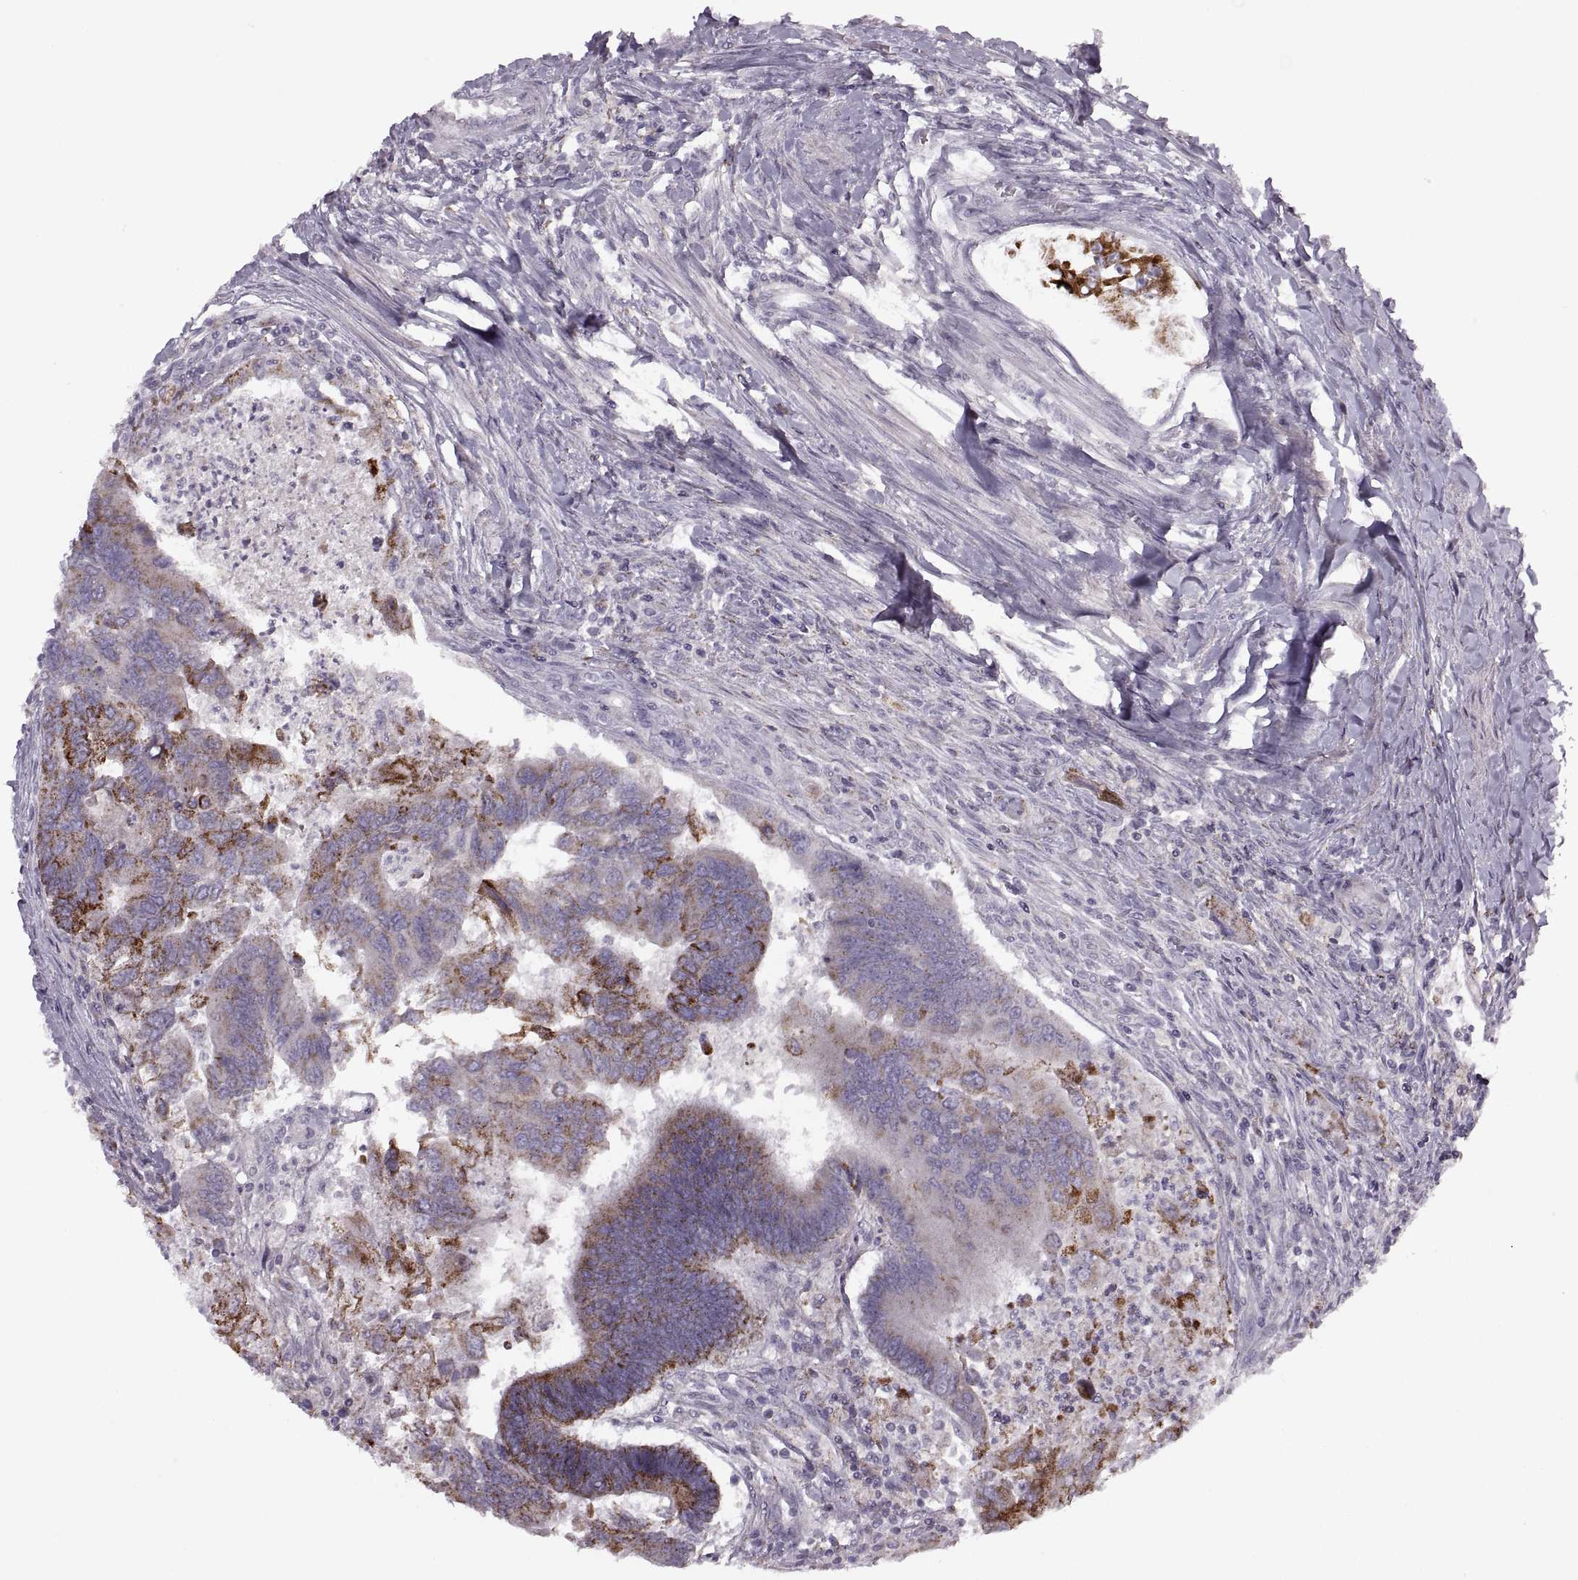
{"staining": {"intensity": "moderate", "quantity": ">75%", "location": "cytoplasmic/membranous"}, "tissue": "colorectal cancer", "cell_type": "Tumor cells", "image_type": "cancer", "snomed": [{"axis": "morphology", "description": "Adenocarcinoma, NOS"}, {"axis": "topography", "description": "Colon"}], "caption": "Brown immunohistochemical staining in colorectal adenocarcinoma demonstrates moderate cytoplasmic/membranous expression in approximately >75% of tumor cells. (brown staining indicates protein expression, while blue staining denotes nuclei).", "gene": "PIERCE1", "patient": {"sex": "female", "age": 67}}